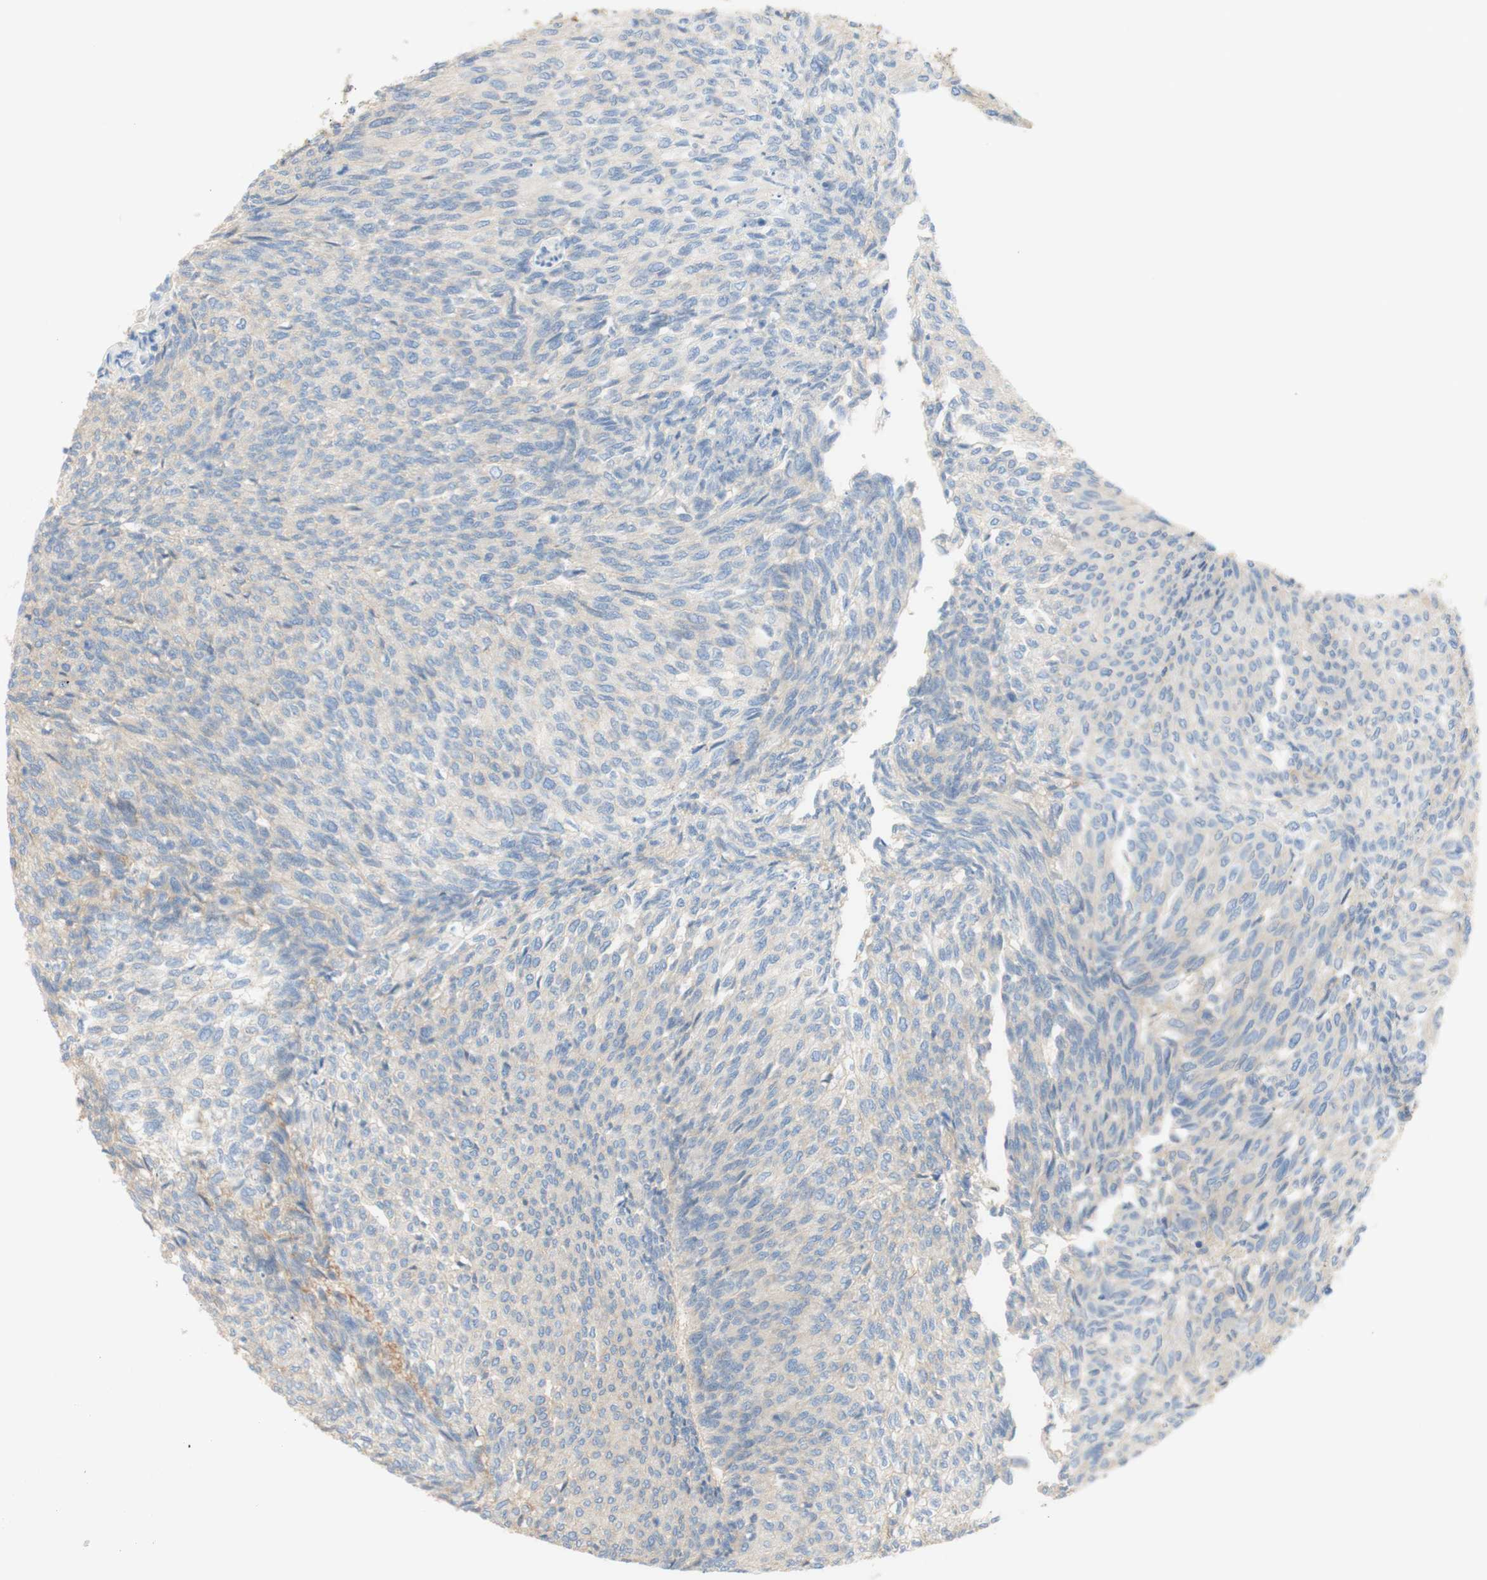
{"staining": {"intensity": "negative", "quantity": "none", "location": "none"}, "tissue": "urothelial cancer", "cell_type": "Tumor cells", "image_type": "cancer", "snomed": [{"axis": "morphology", "description": "Urothelial carcinoma, Low grade"}, {"axis": "topography", "description": "Urinary bladder"}], "caption": "Immunohistochemical staining of low-grade urothelial carcinoma shows no significant staining in tumor cells.", "gene": "ATP2B1", "patient": {"sex": "female", "age": 79}}